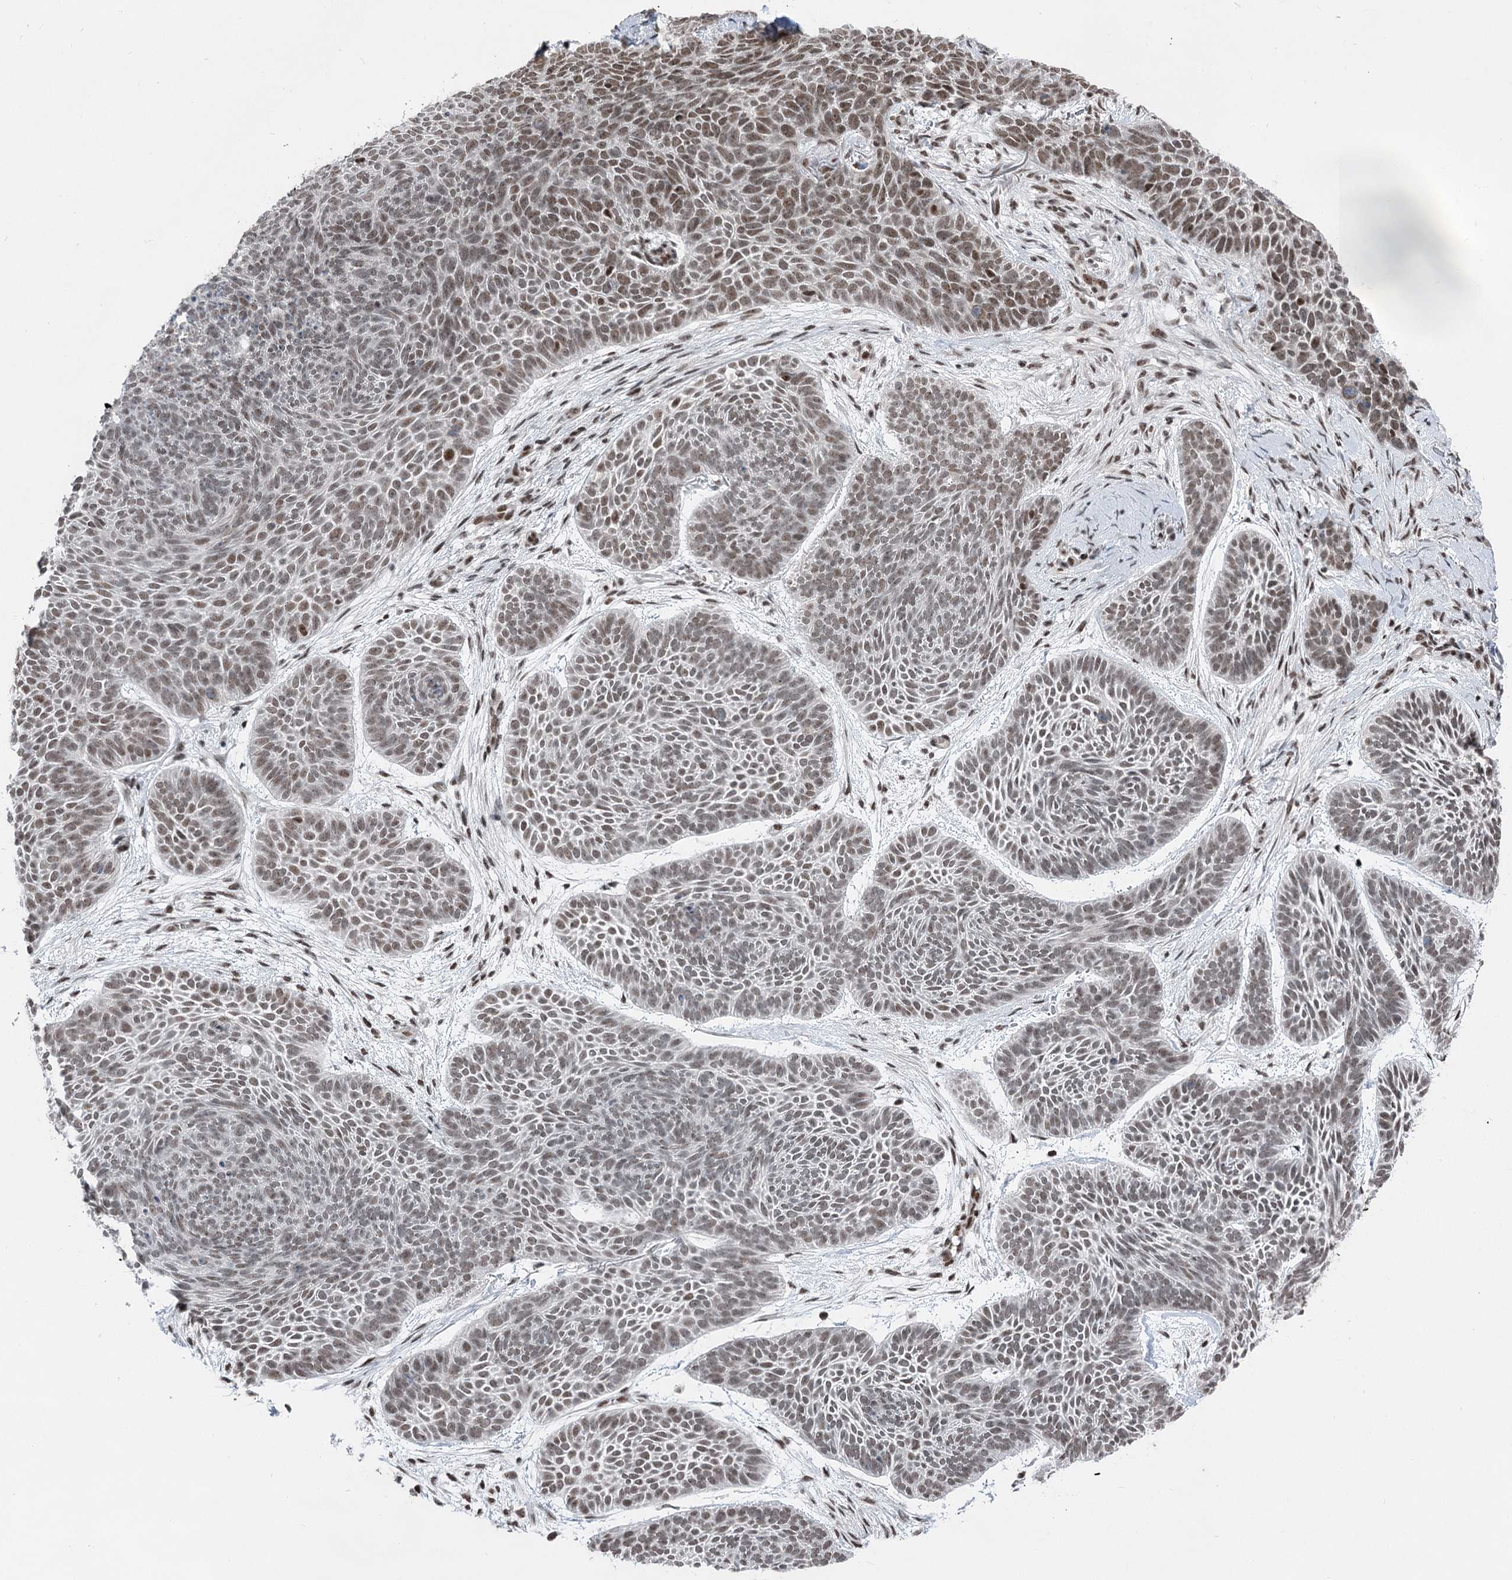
{"staining": {"intensity": "moderate", "quantity": "25%-75%", "location": "nuclear"}, "tissue": "skin cancer", "cell_type": "Tumor cells", "image_type": "cancer", "snomed": [{"axis": "morphology", "description": "Basal cell carcinoma"}, {"axis": "topography", "description": "Skin"}], "caption": "Basal cell carcinoma (skin) stained with immunohistochemistry exhibits moderate nuclear expression in about 25%-75% of tumor cells.", "gene": "CGGBP1", "patient": {"sex": "male", "age": 85}}